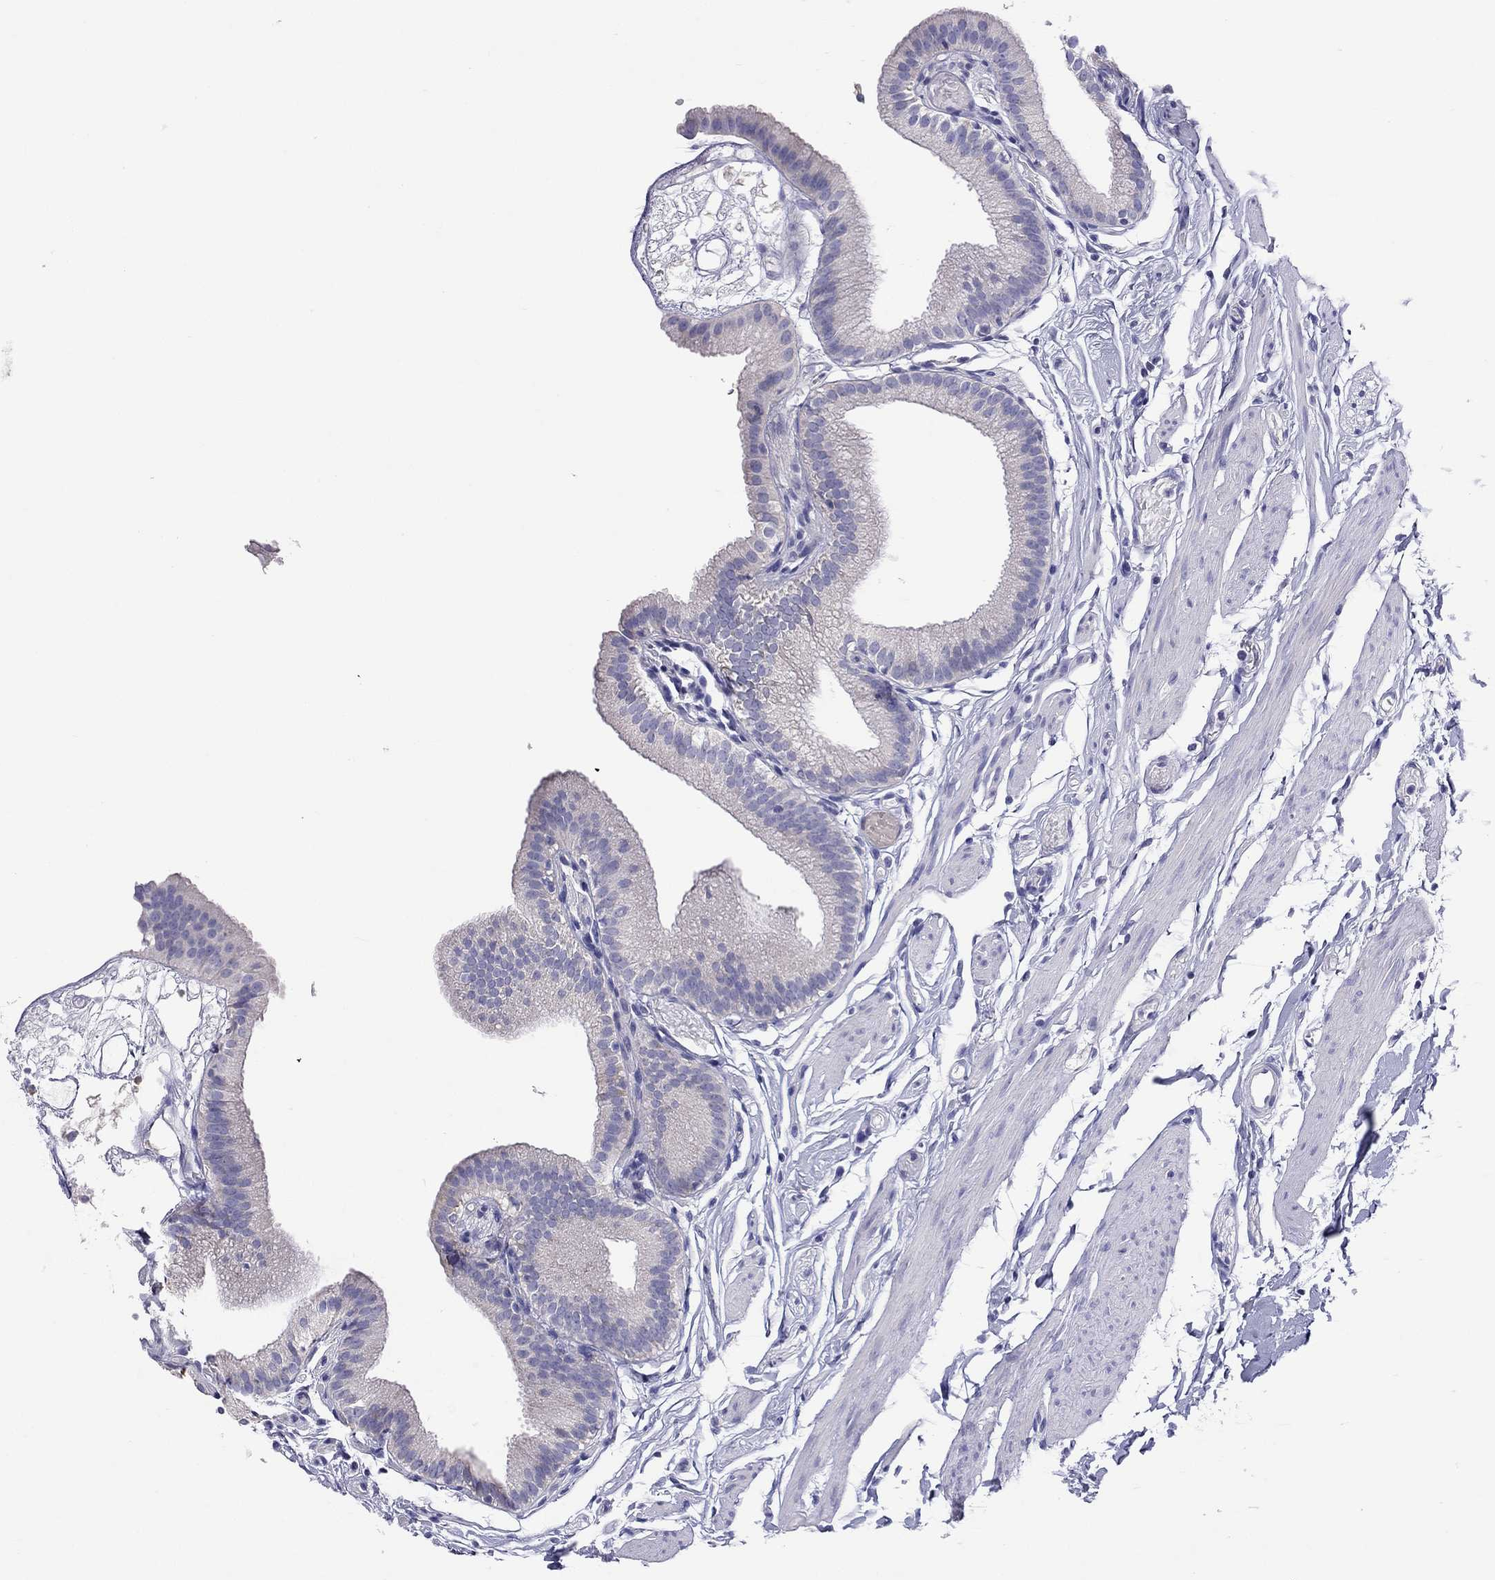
{"staining": {"intensity": "negative", "quantity": "none", "location": "none"}, "tissue": "gallbladder", "cell_type": "Glandular cells", "image_type": "normal", "snomed": [{"axis": "morphology", "description": "Normal tissue, NOS"}, {"axis": "topography", "description": "Gallbladder"}], "caption": "IHC histopathology image of unremarkable gallbladder stained for a protein (brown), which demonstrates no expression in glandular cells.", "gene": "COL9A1", "patient": {"sex": "female", "age": 45}}